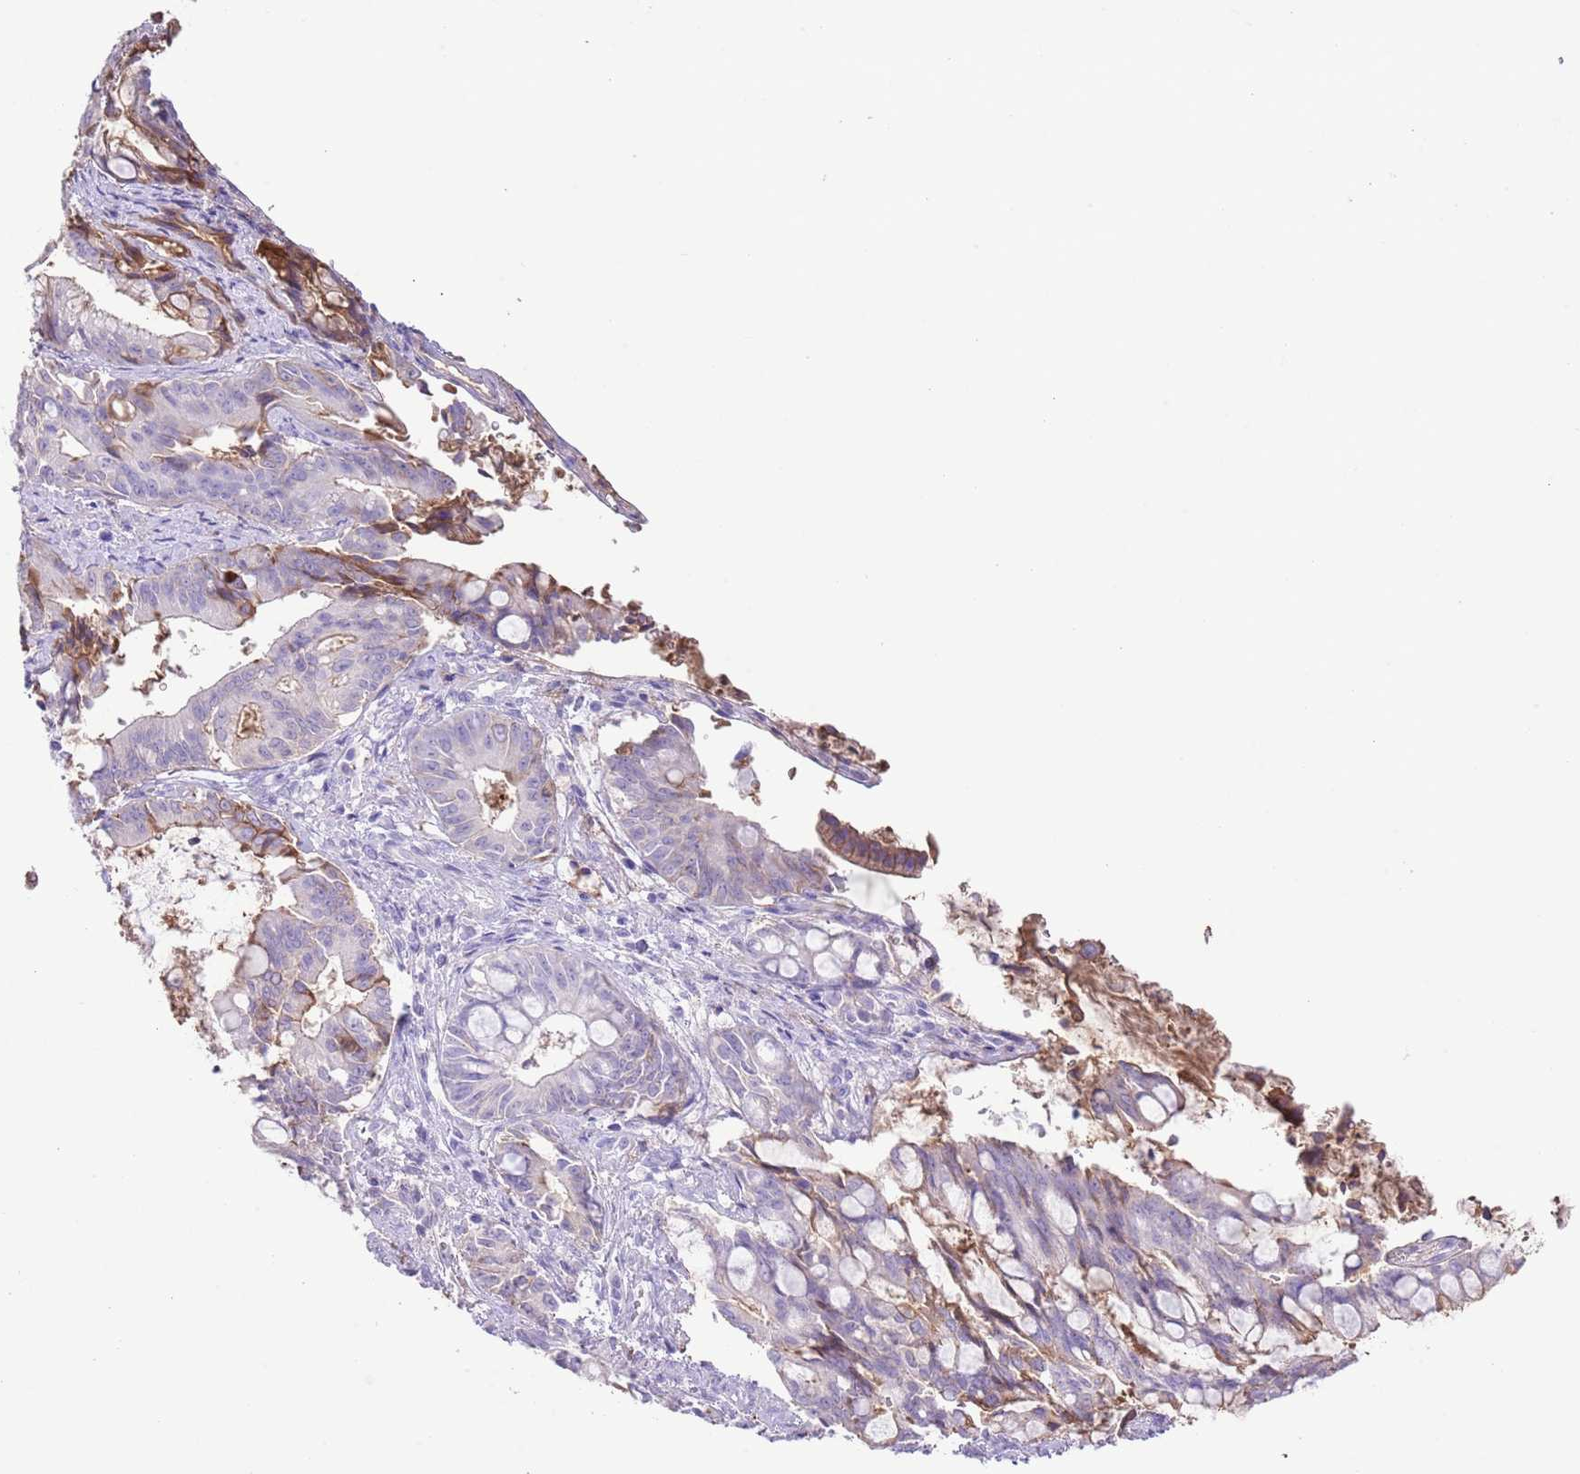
{"staining": {"intensity": "weak", "quantity": "<25%", "location": "cytoplasmic/membranous"}, "tissue": "pancreatic cancer", "cell_type": "Tumor cells", "image_type": "cancer", "snomed": [{"axis": "morphology", "description": "Adenocarcinoma, NOS"}, {"axis": "topography", "description": "Pancreas"}], "caption": "Tumor cells are negative for brown protein staining in pancreatic cancer.", "gene": "IGF1", "patient": {"sex": "male", "age": 68}}